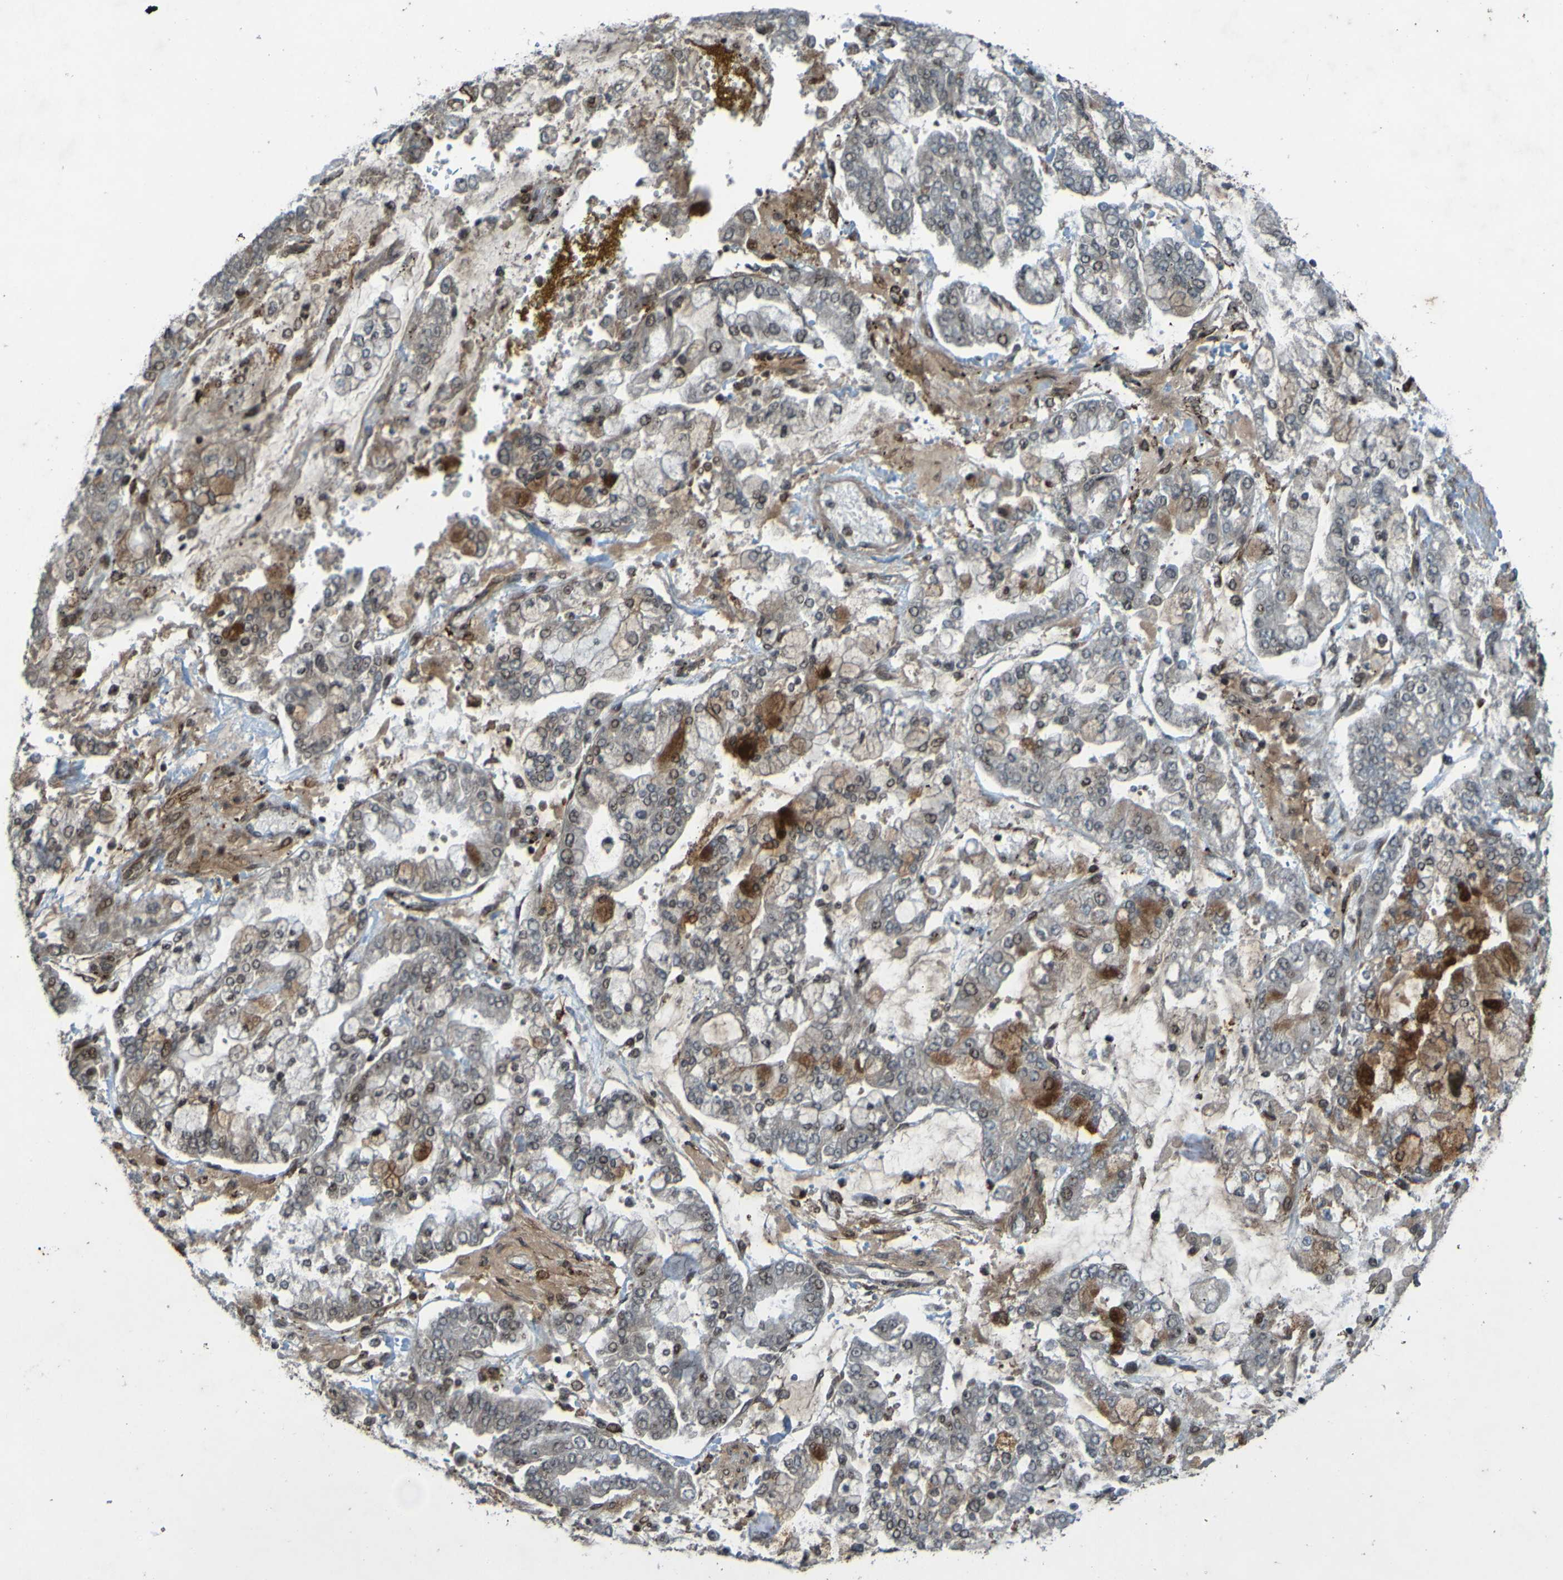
{"staining": {"intensity": "moderate", "quantity": "<25%", "location": "cytoplasmic/membranous"}, "tissue": "stomach cancer", "cell_type": "Tumor cells", "image_type": "cancer", "snomed": [{"axis": "morphology", "description": "Adenocarcinoma, NOS"}, {"axis": "topography", "description": "Stomach"}], "caption": "Protein expression analysis of adenocarcinoma (stomach) demonstrates moderate cytoplasmic/membranous staining in about <25% of tumor cells.", "gene": "GUCY1A1", "patient": {"sex": "male", "age": 76}}